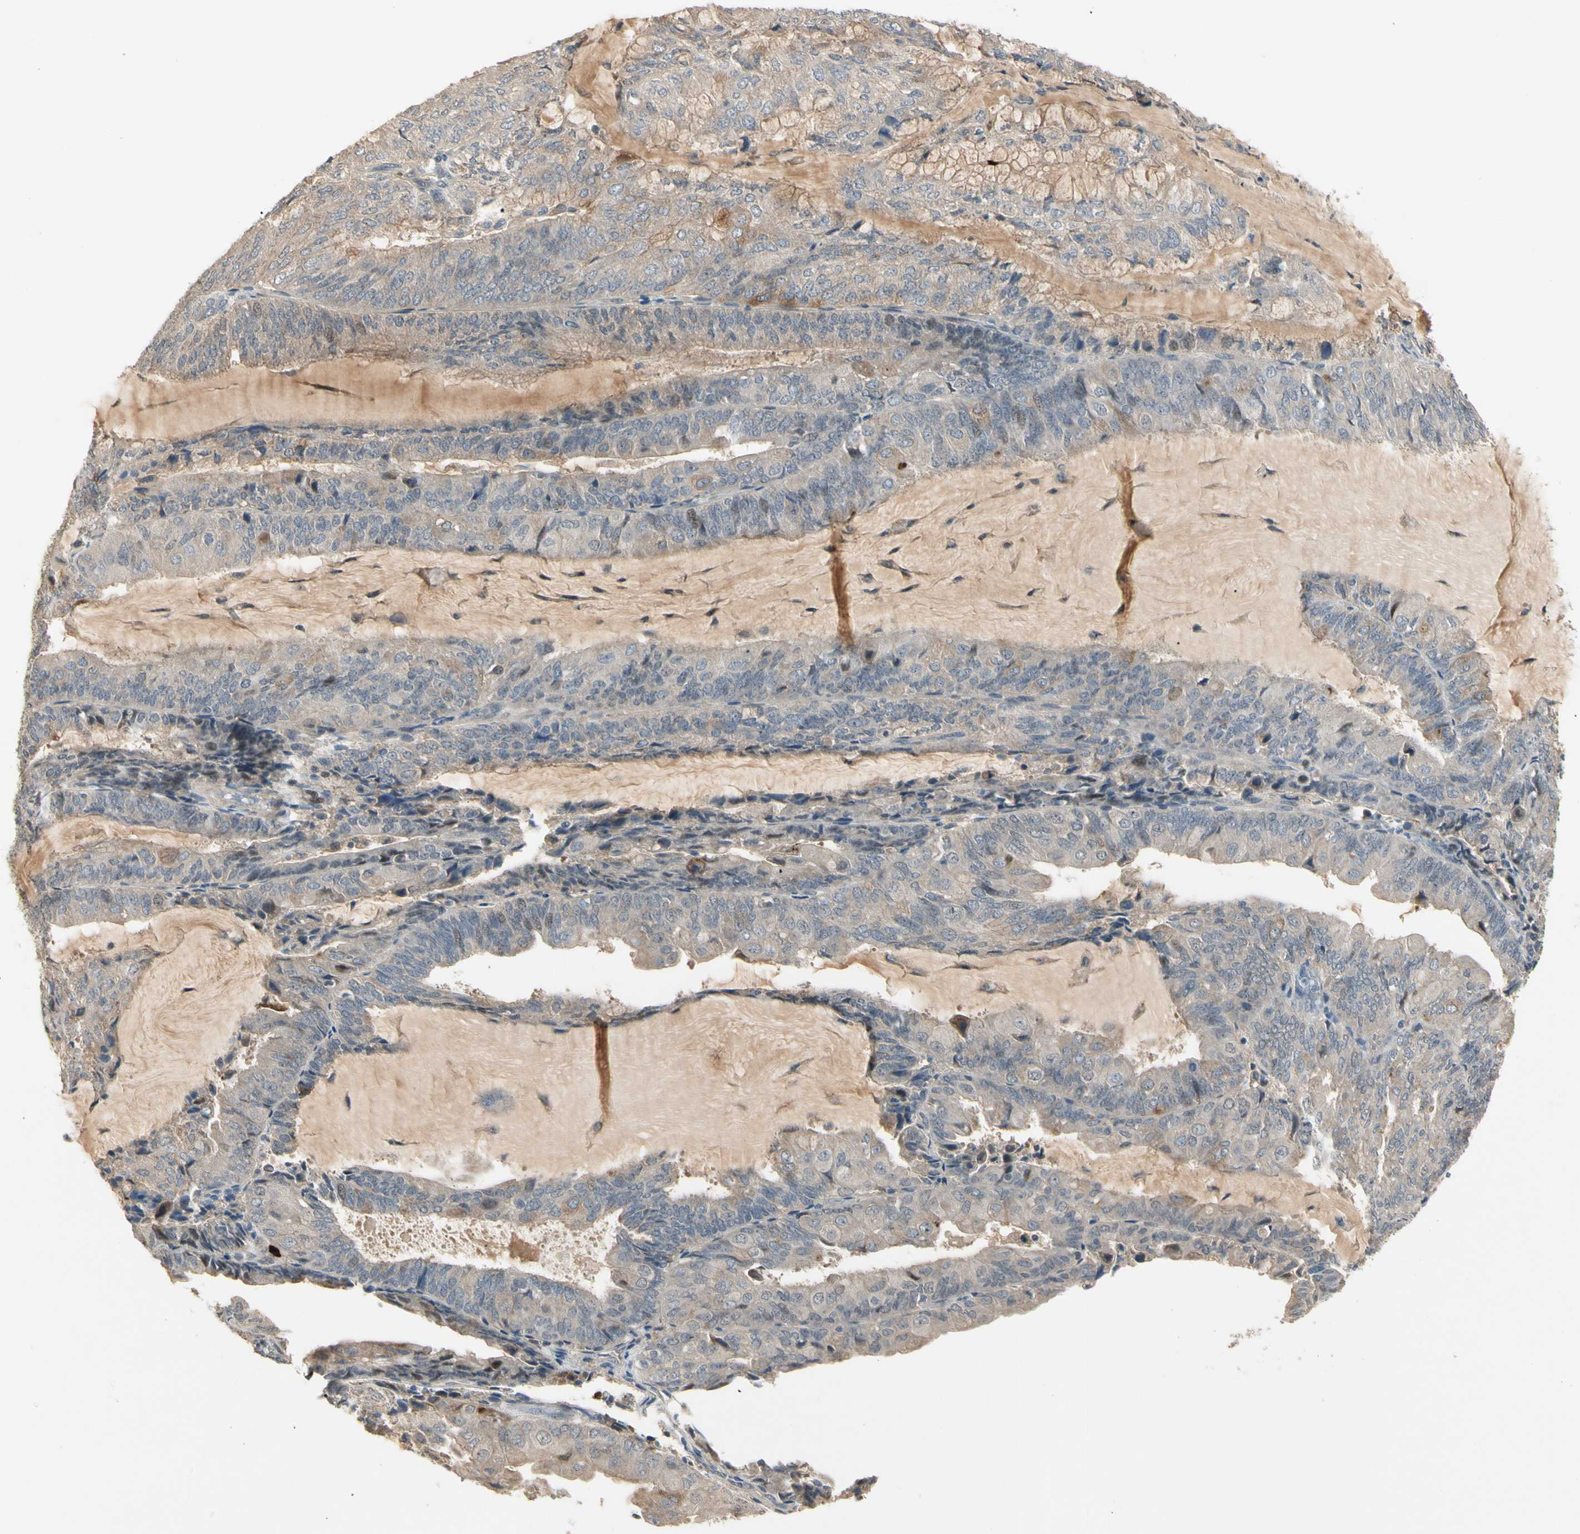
{"staining": {"intensity": "weak", "quantity": "<25%", "location": "cytoplasmic/membranous"}, "tissue": "endometrial cancer", "cell_type": "Tumor cells", "image_type": "cancer", "snomed": [{"axis": "morphology", "description": "Adenocarcinoma, NOS"}, {"axis": "topography", "description": "Endometrium"}], "caption": "Immunohistochemical staining of endometrial cancer (adenocarcinoma) shows no significant expression in tumor cells.", "gene": "ATG4C", "patient": {"sex": "female", "age": 81}}